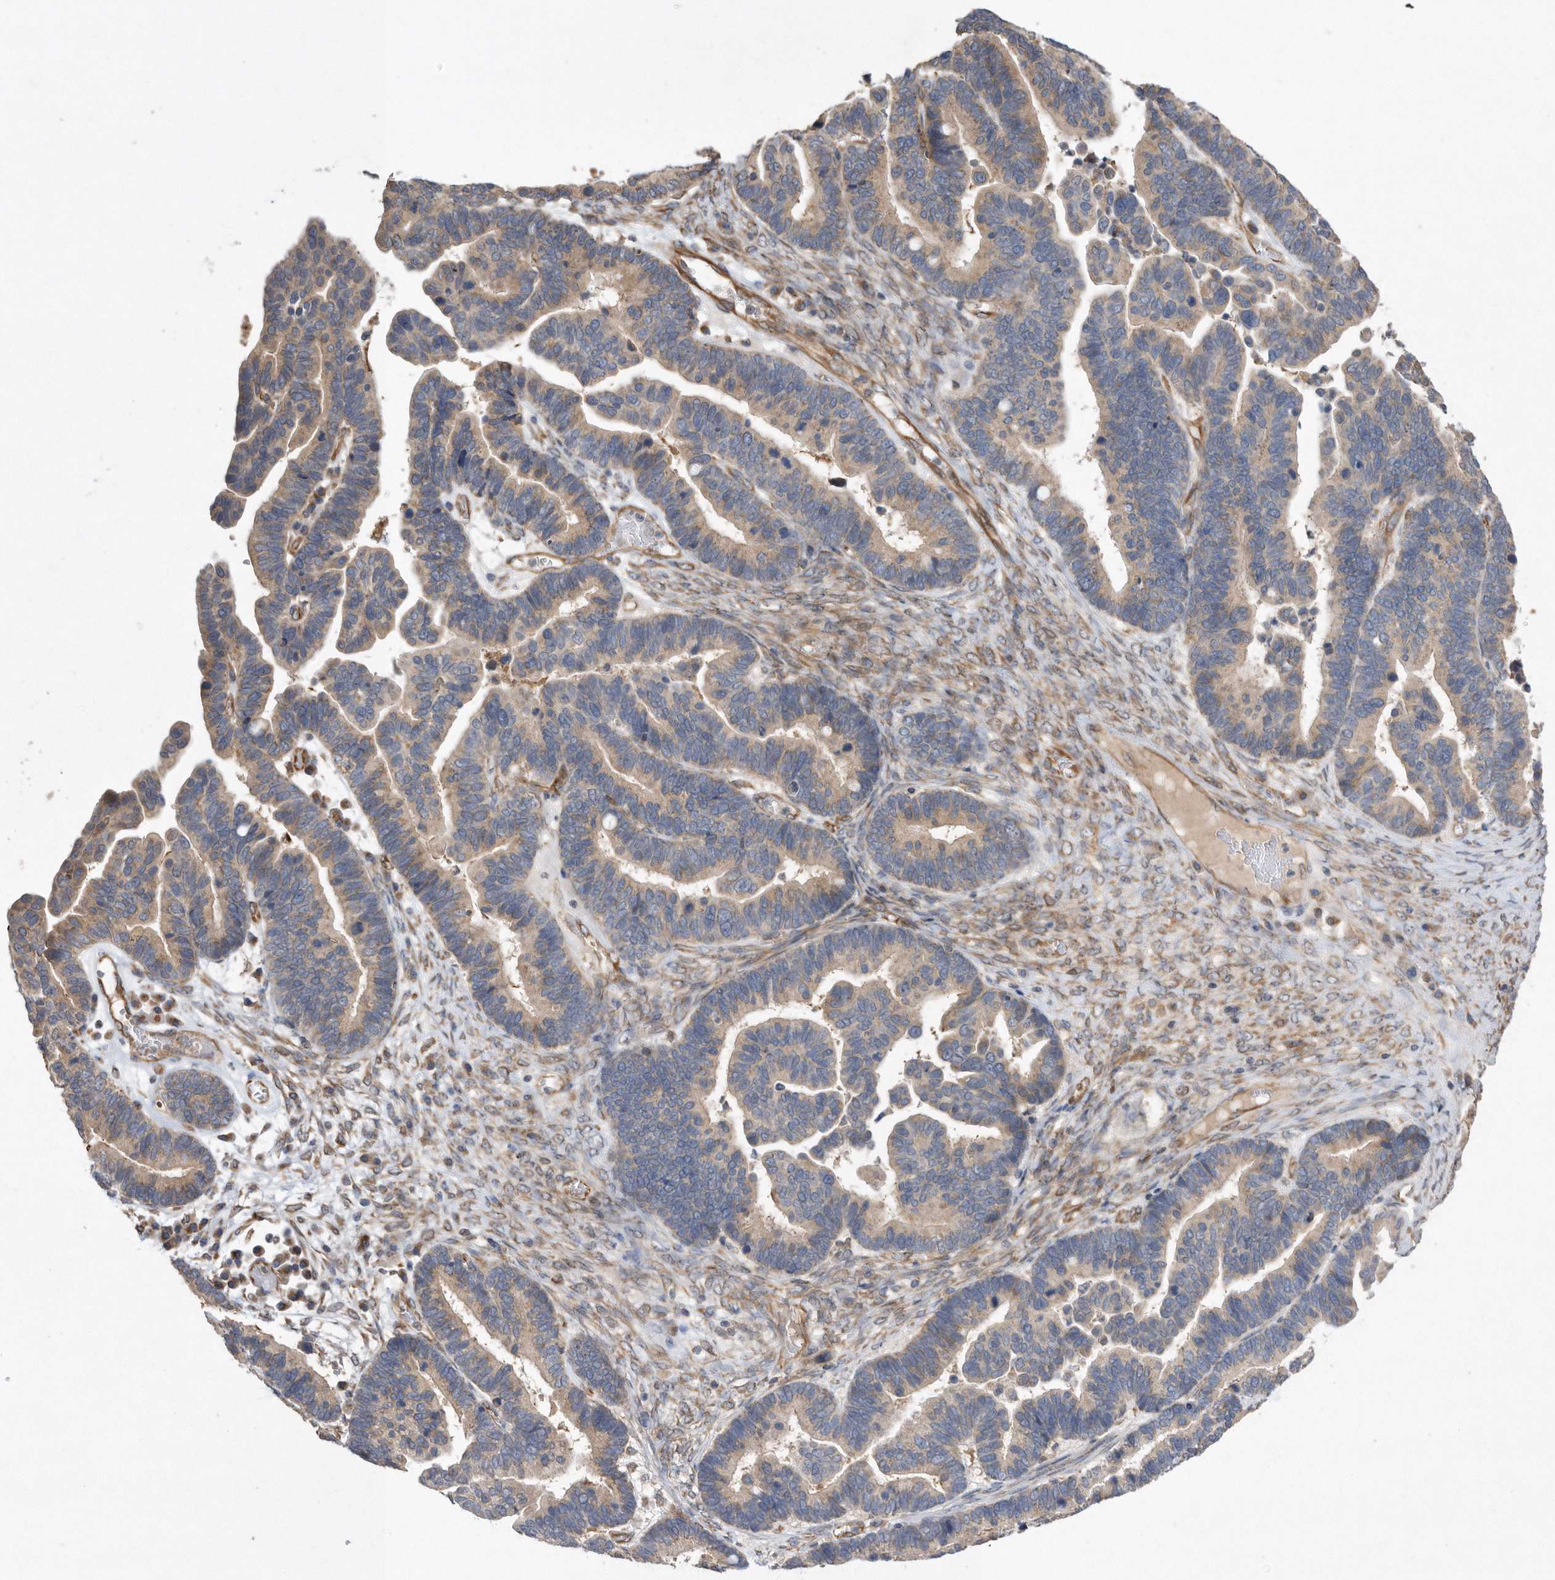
{"staining": {"intensity": "weak", "quantity": ">75%", "location": "cytoplasmic/membranous"}, "tissue": "ovarian cancer", "cell_type": "Tumor cells", "image_type": "cancer", "snomed": [{"axis": "morphology", "description": "Cystadenocarcinoma, serous, NOS"}, {"axis": "topography", "description": "Ovary"}], "caption": "Immunohistochemical staining of serous cystadenocarcinoma (ovarian) exhibits low levels of weak cytoplasmic/membranous protein expression in approximately >75% of tumor cells. The protein of interest is shown in brown color, while the nuclei are stained blue.", "gene": "PON2", "patient": {"sex": "female", "age": 56}}